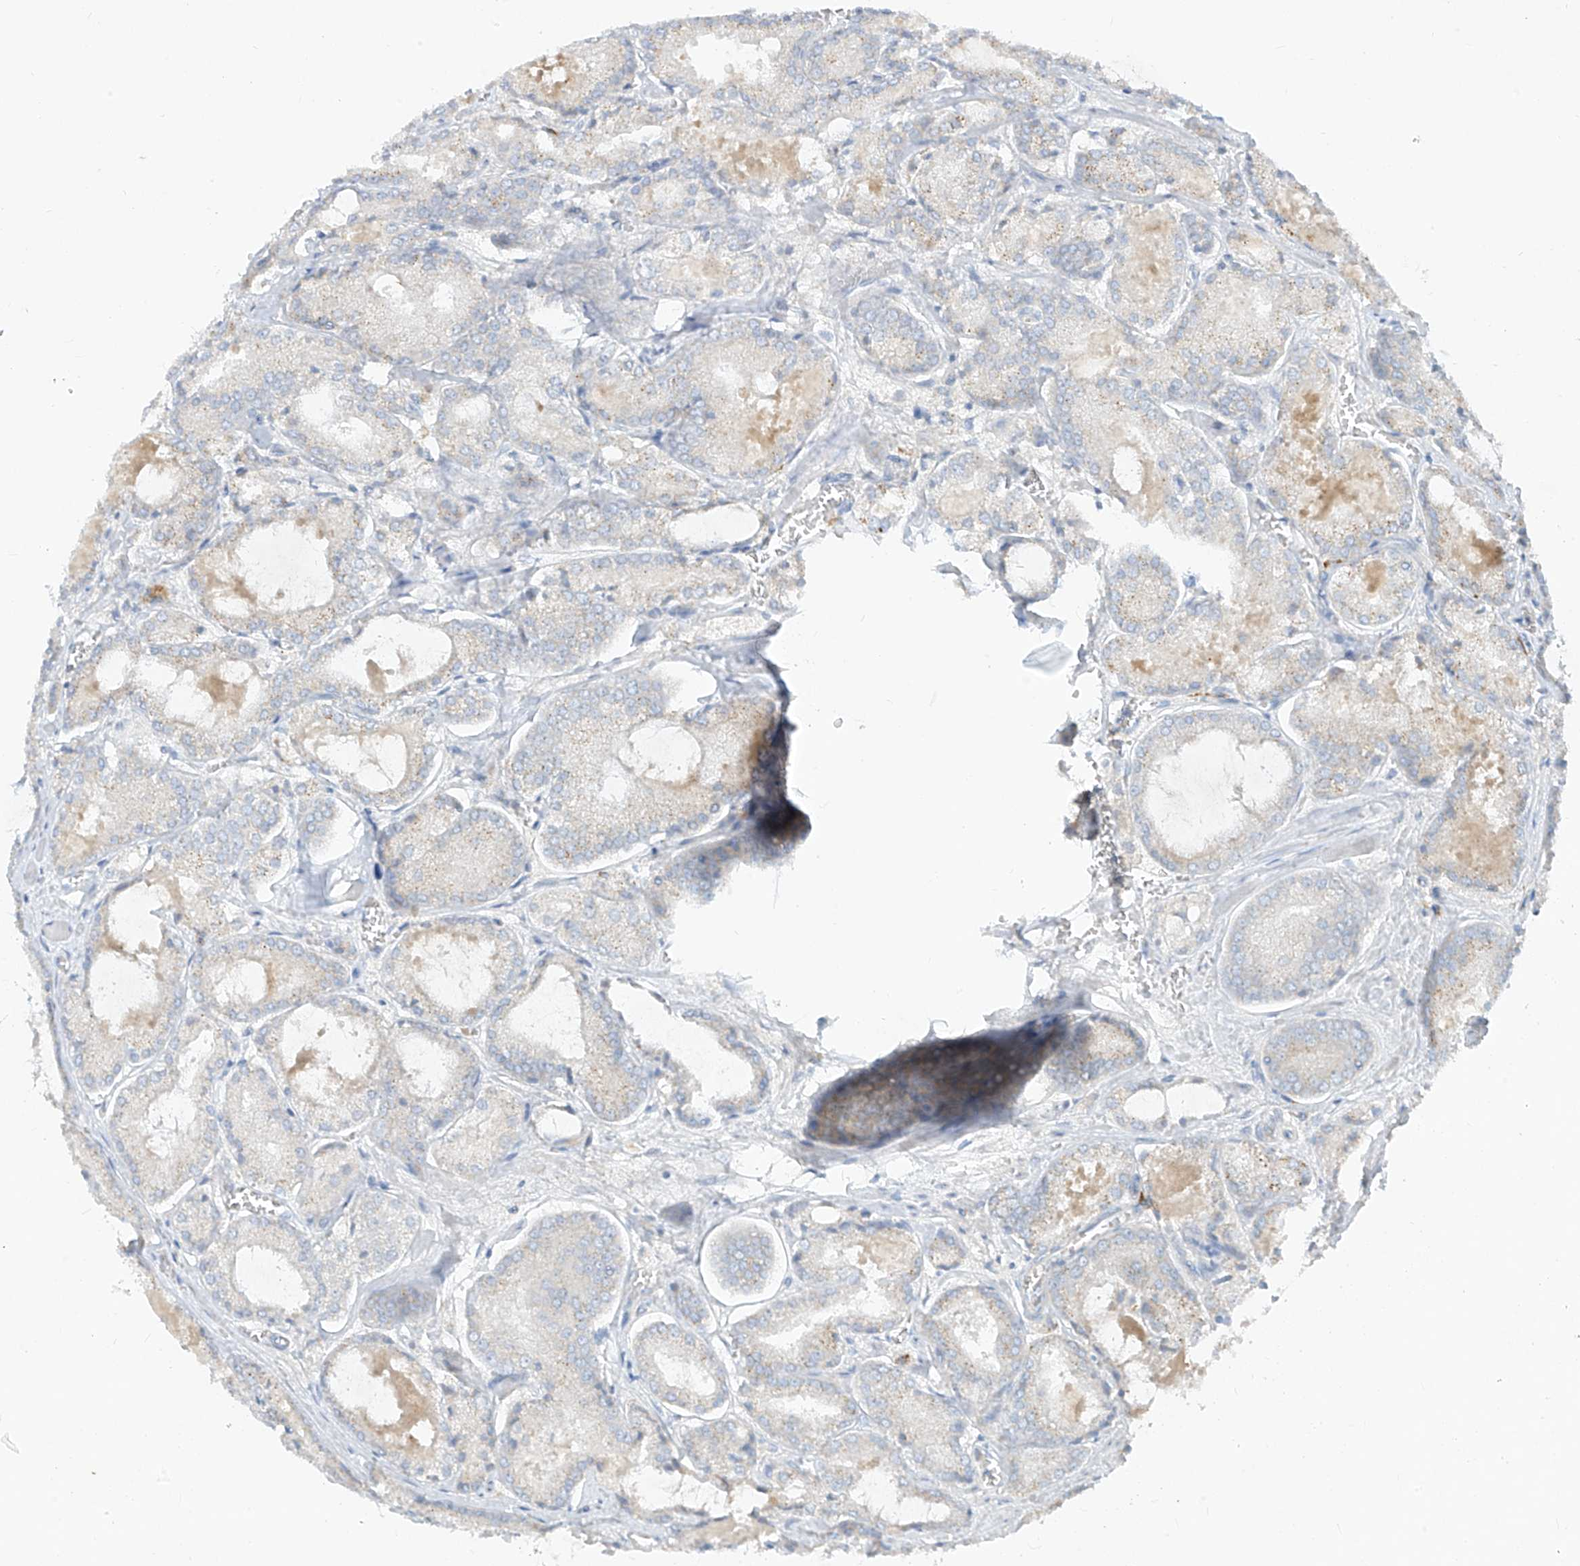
{"staining": {"intensity": "negative", "quantity": "none", "location": "none"}, "tissue": "prostate cancer", "cell_type": "Tumor cells", "image_type": "cancer", "snomed": [{"axis": "morphology", "description": "Adenocarcinoma, Low grade"}, {"axis": "topography", "description": "Prostate"}], "caption": "Immunohistochemical staining of prostate adenocarcinoma (low-grade) shows no significant positivity in tumor cells.", "gene": "DGKQ", "patient": {"sex": "male", "age": 67}}